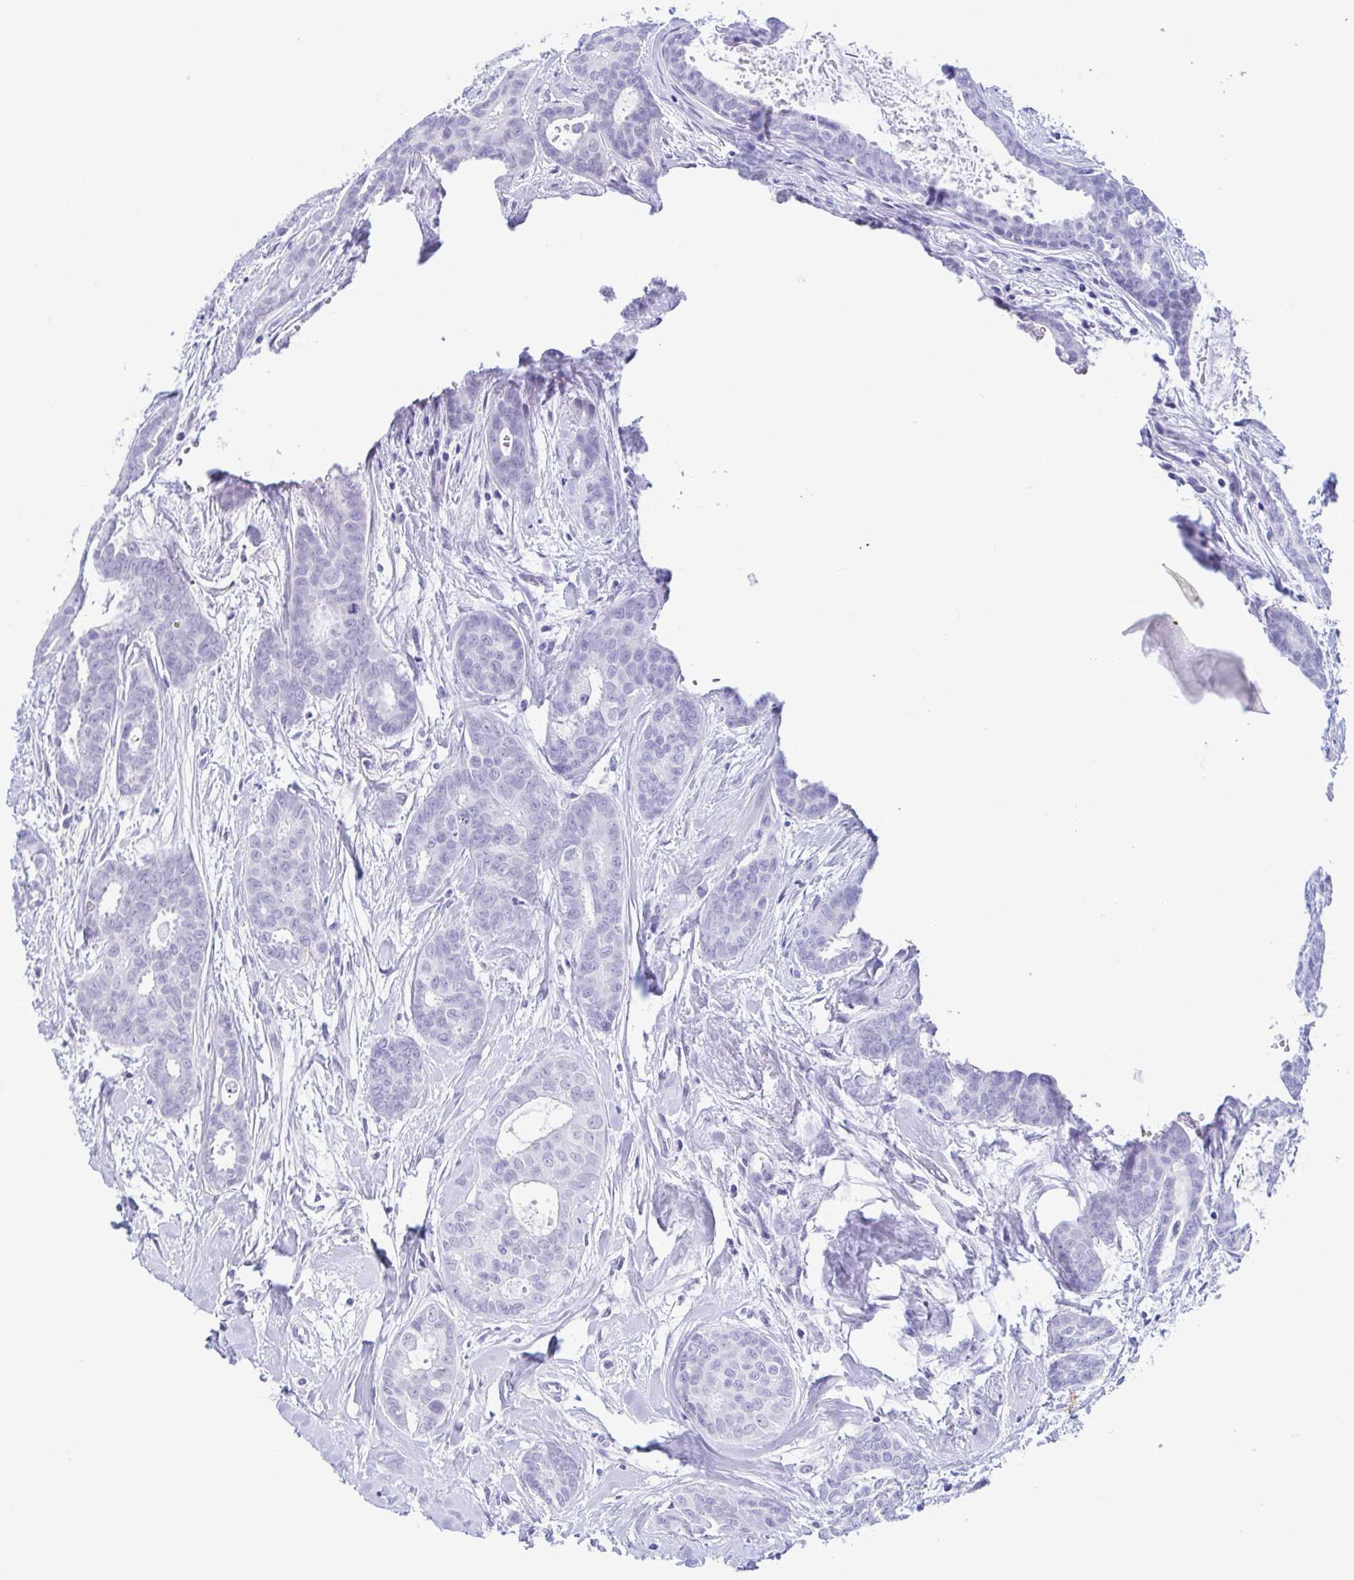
{"staining": {"intensity": "negative", "quantity": "none", "location": "none"}, "tissue": "breast cancer", "cell_type": "Tumor cells", "image_type": "cancer", "snomed": [{"axis": "morphology", "description": "Duct carcinoma"}, {"axis": "topography", "description": "Breast"}], "caption": "A photomicrograph of human breast infiltrating ductal carcinoma is negative for staining in tumor cells.", "gene": "PERM1", "patient": {"sex": "female", "age": 45}}